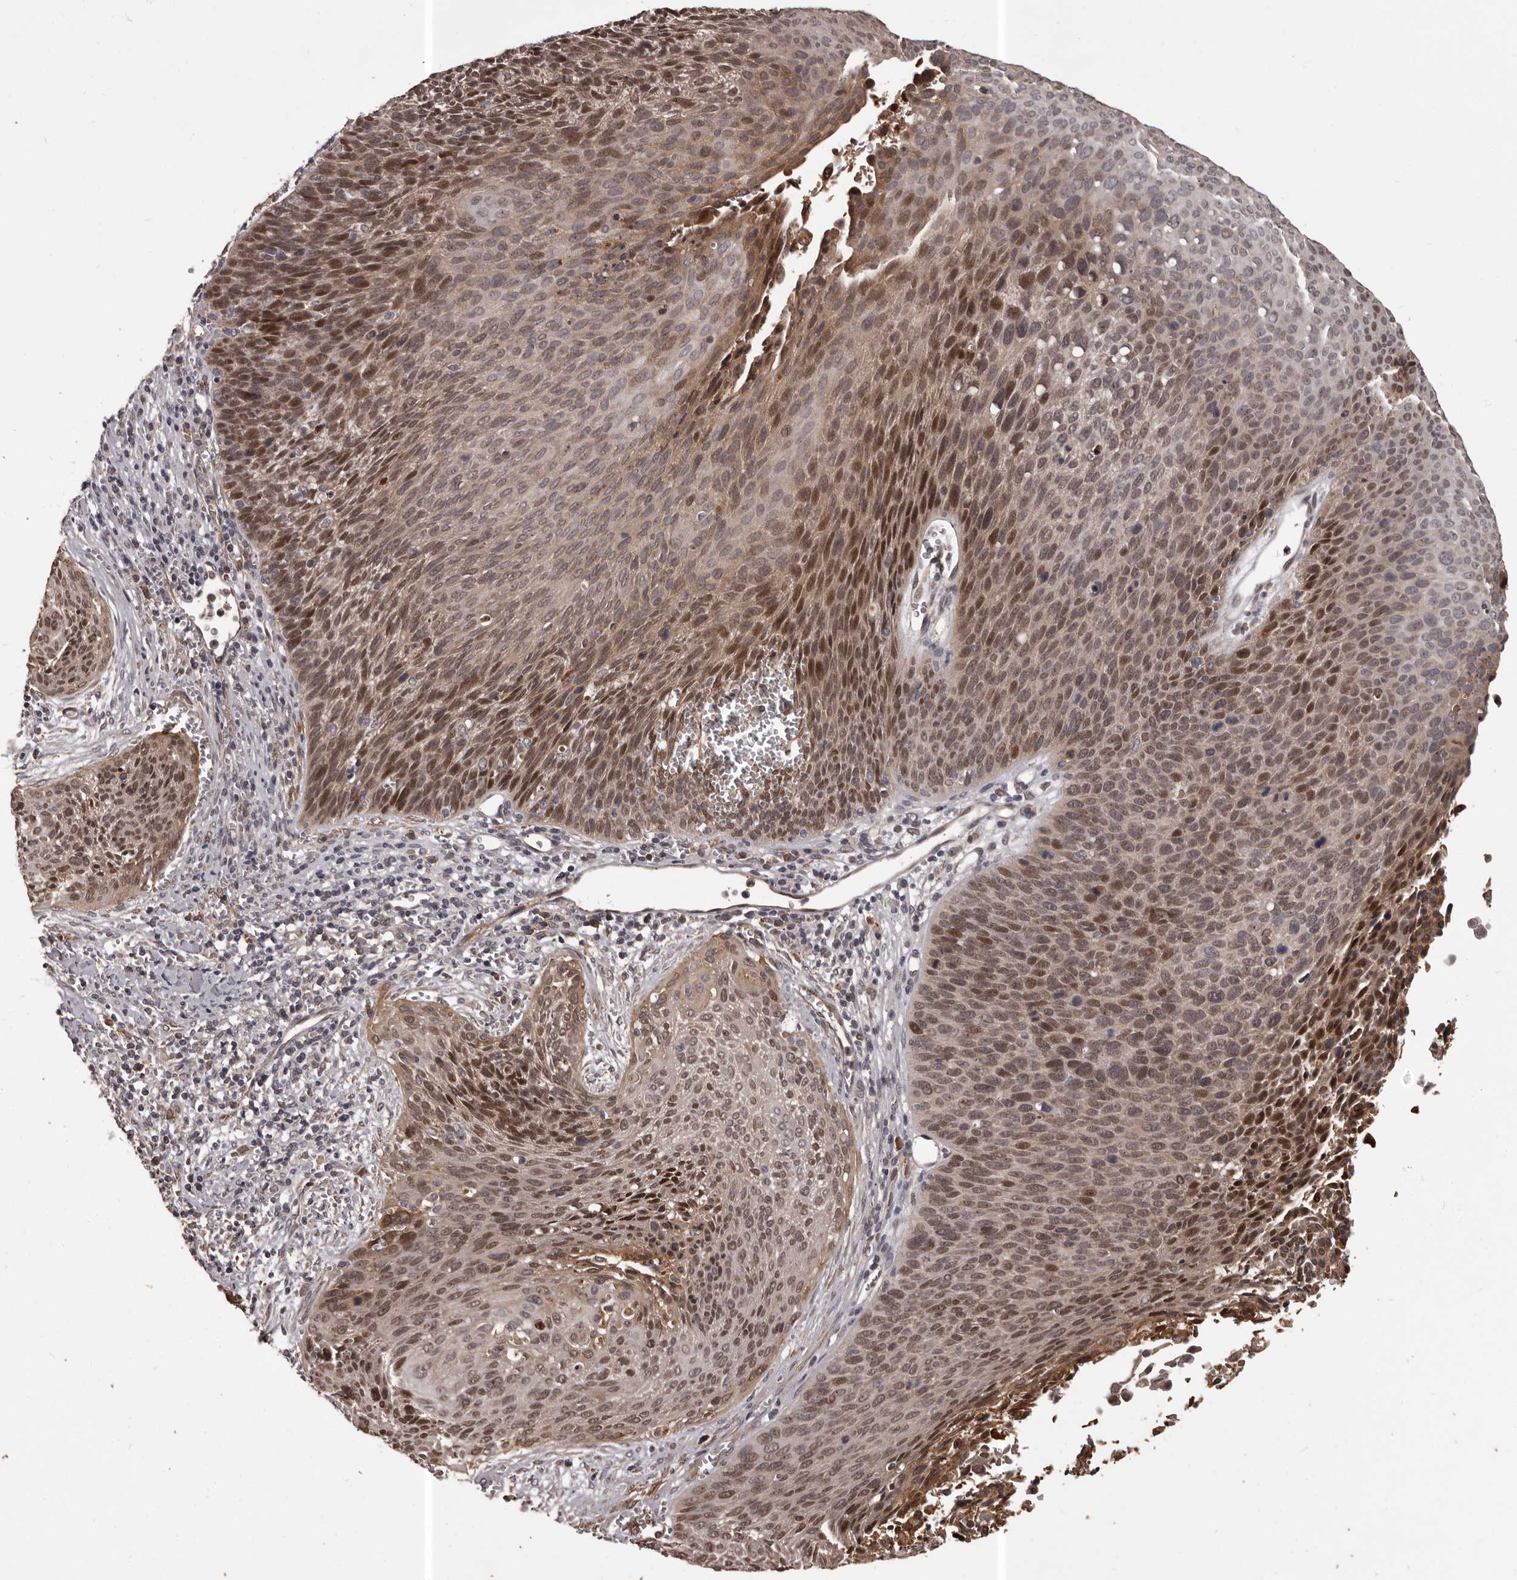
{"staining": {"intensity": "moderate", "quantity": ">75%", "location": "cytoplasmic/membranous,nuclear"}, "tissue": "cervical cancer", "cell_type": "Tumor cells", "image_type": "cancer", "snomed": [{"axis": "morphology", "description": "Squamous cell carcinoma, NOS"}, {"axis": "topography", "description": "Cervix"}], "caption": "This histopathology image exhibits immunohistochemistry (IHC) staining of human cervical cancer (squamous cell carcinoma), with medium moderate cytoplasmic/membranous and nuclear staining in about >75% of tumor cells.", "gene": "SLITRK6", "patient": {"sex": "female", "age": 55}}